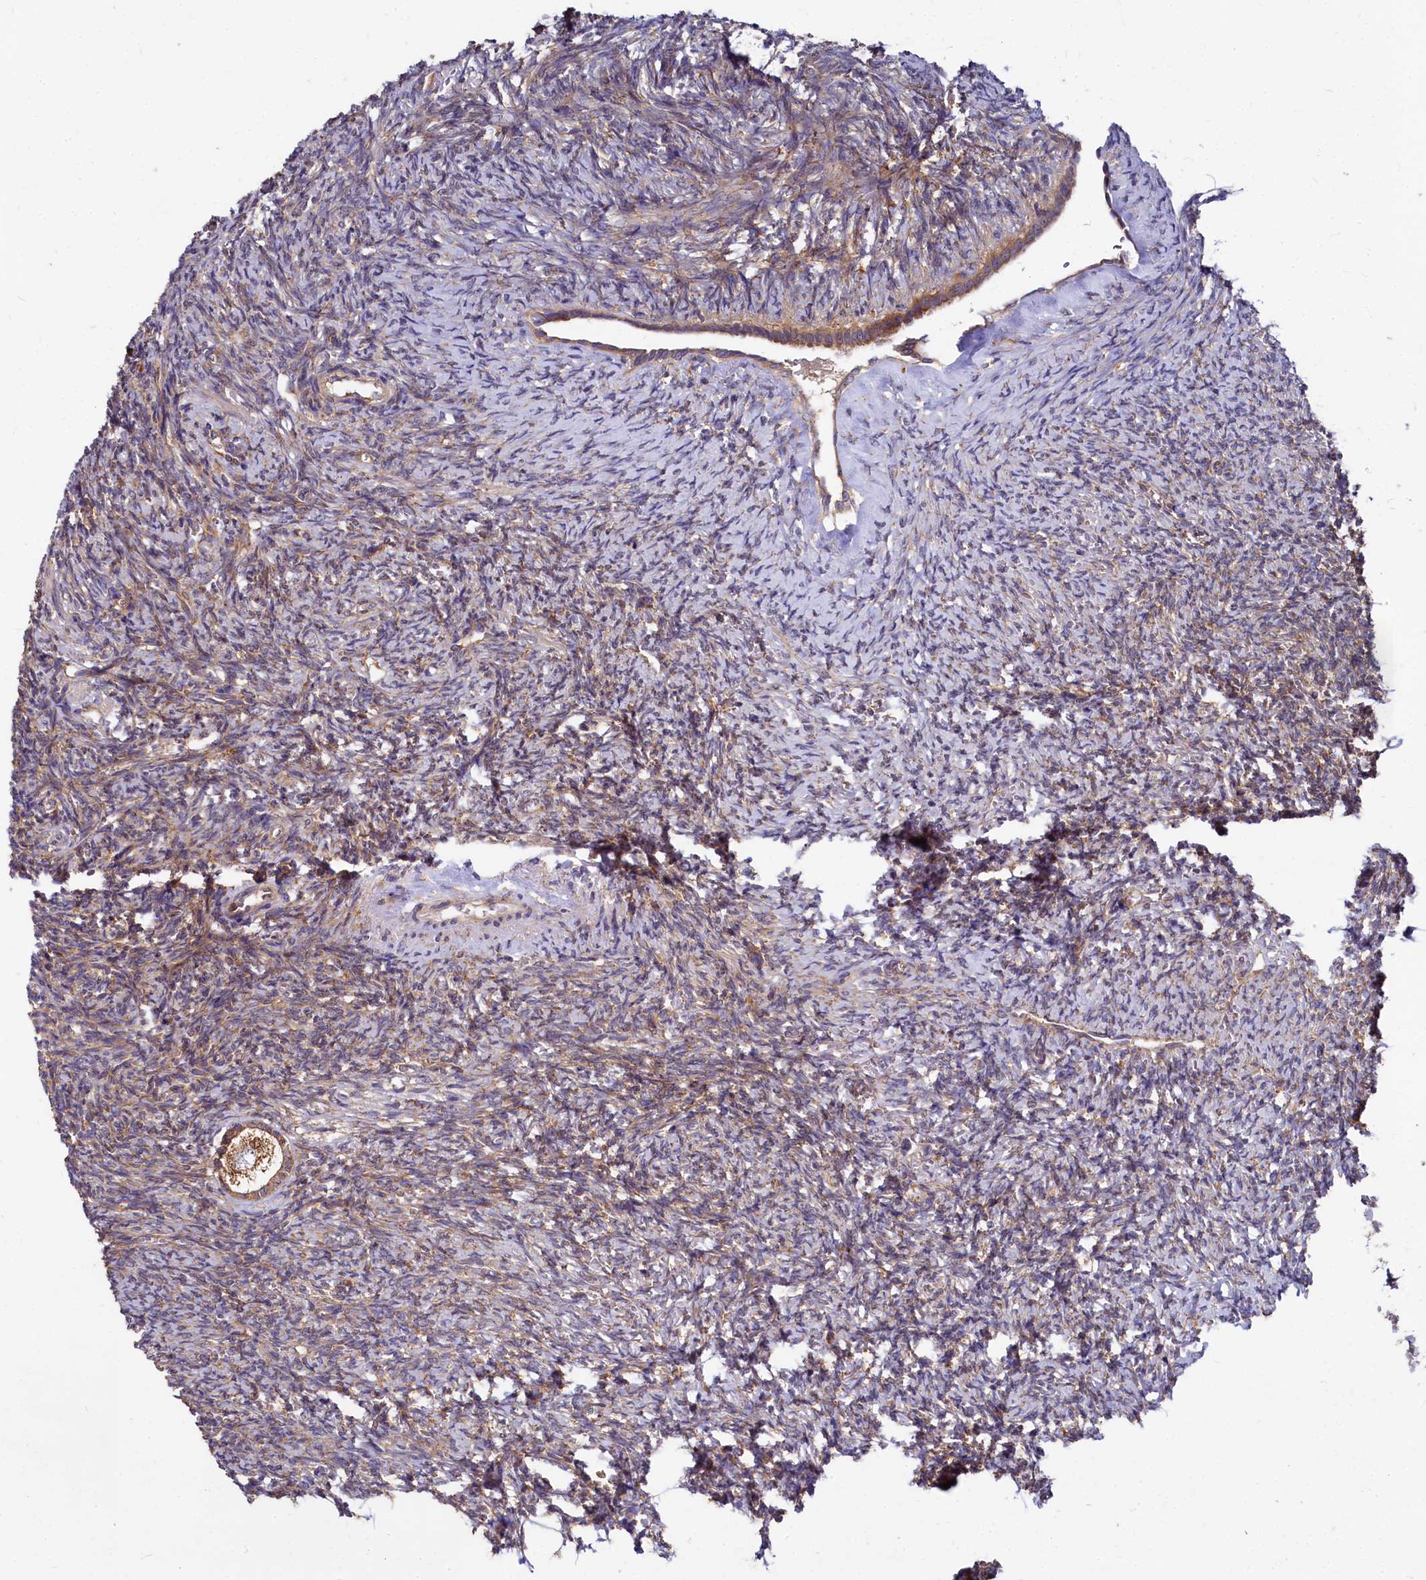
{"staining": {"intensity": "moderate", "quantity": ">75%", "location": "cytoplasmic/membranous"}, "tissue": "ovary", "cell_type": "Follicle cells", "image_type": "normal", "snomed": [{"axis": "morphology", "description": "Normal tissue, NOS"}, {"axis": "topography", "description": "Ovary"}], "caption": "Protein staining by IHC displays moderate cytoplasmic/membranous expression in about >75% of follicle cells in unremarkable ovary.", "gene": "EIF2B2", "patient": {"sex": "female", "age": 41}}